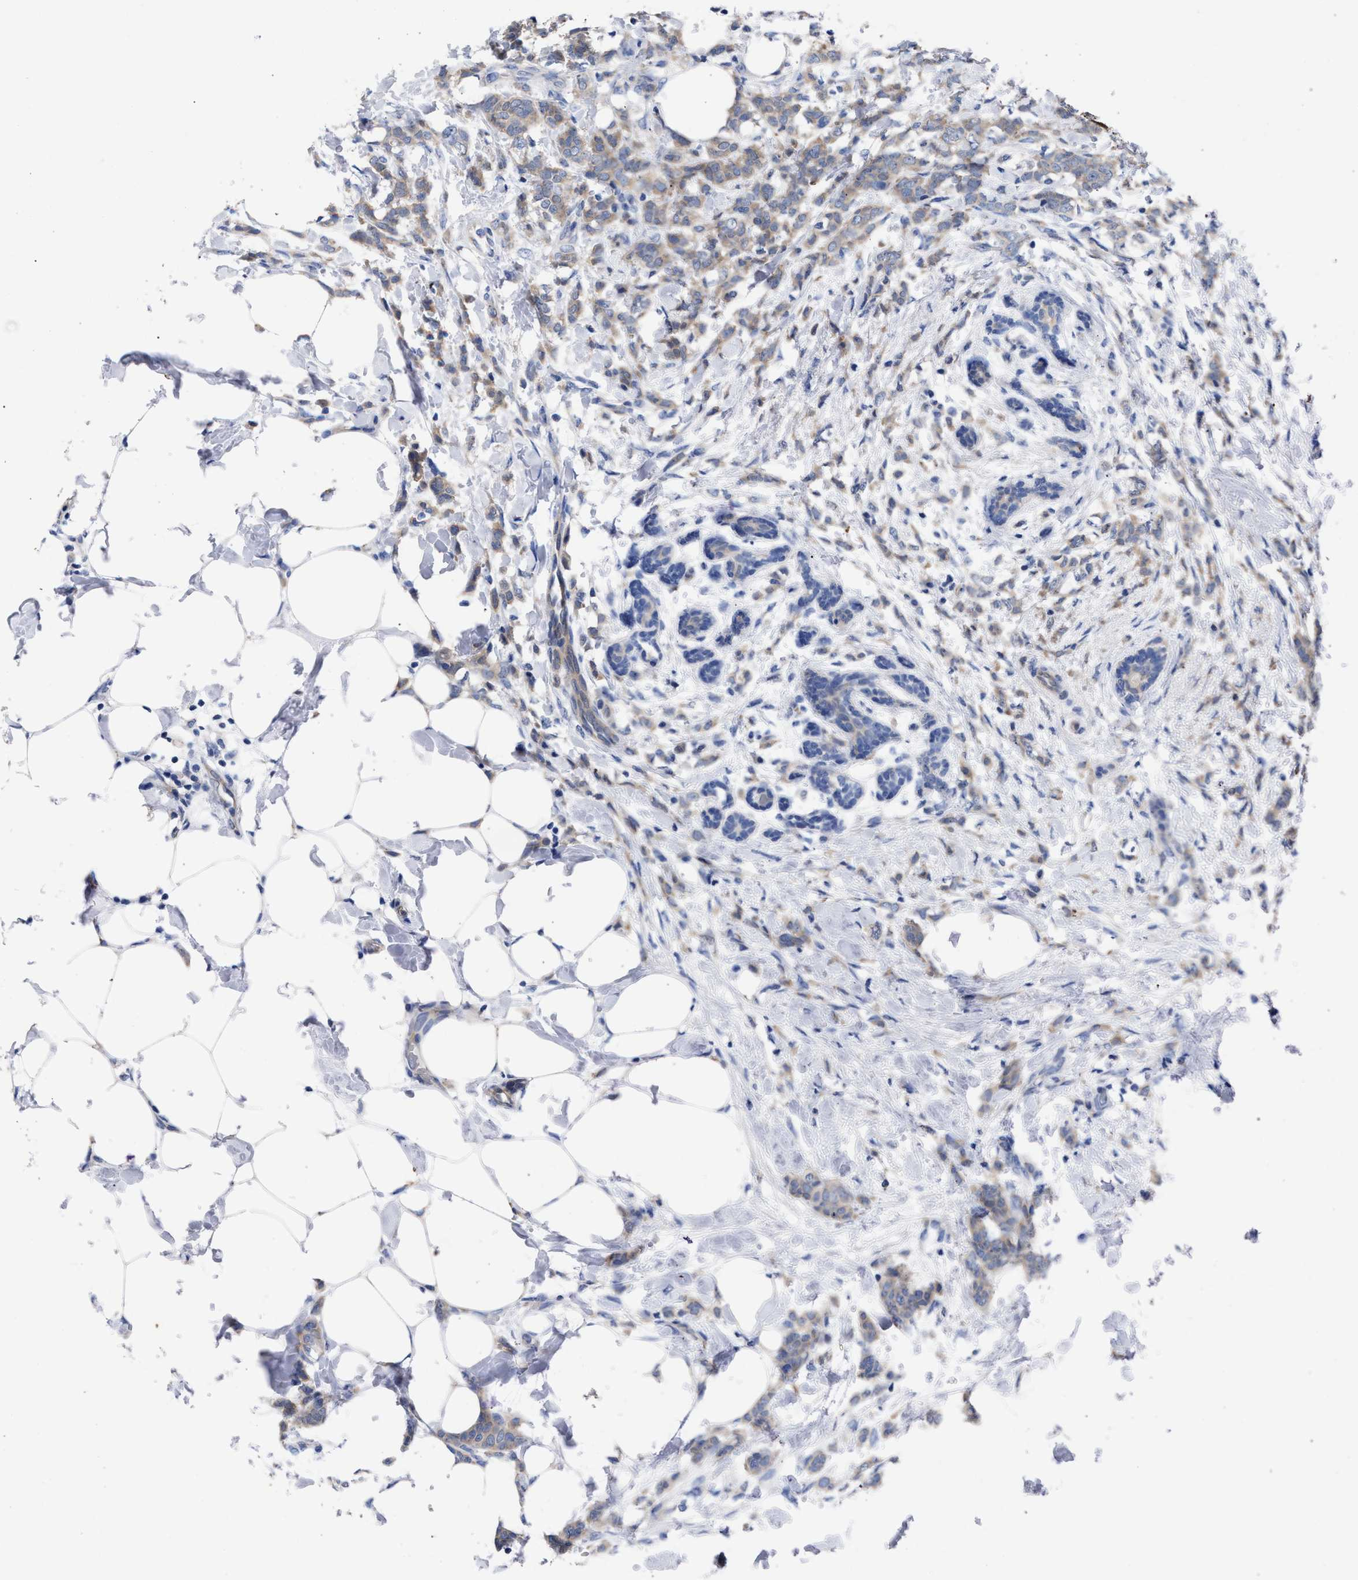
{"staining": {"intensity": "weak", "quantity": ">75%", "location": "cytoplasmic/membranous"}, "tissue": "breast cancer", "cell_type": "Tumor cells", "image_type": "cancer", "snomed": [{"axis": "morphology", "description": "Lobular carcinoma, in situ"}, {"axis": "morphology", "description": "Lobular carcinoma"}, {"axis": "topography", "description": "Breast"}], "caption": "Brown immunohistochemical staining in breast lobular carcinoma displays weak cytoplasmic/membranous staining in about >75% of tumor cells. (DAB IHC with brightfield microscopy, high magnification).", "gene": "GMPR", "patient": {"sex": "female", "age": 41}}